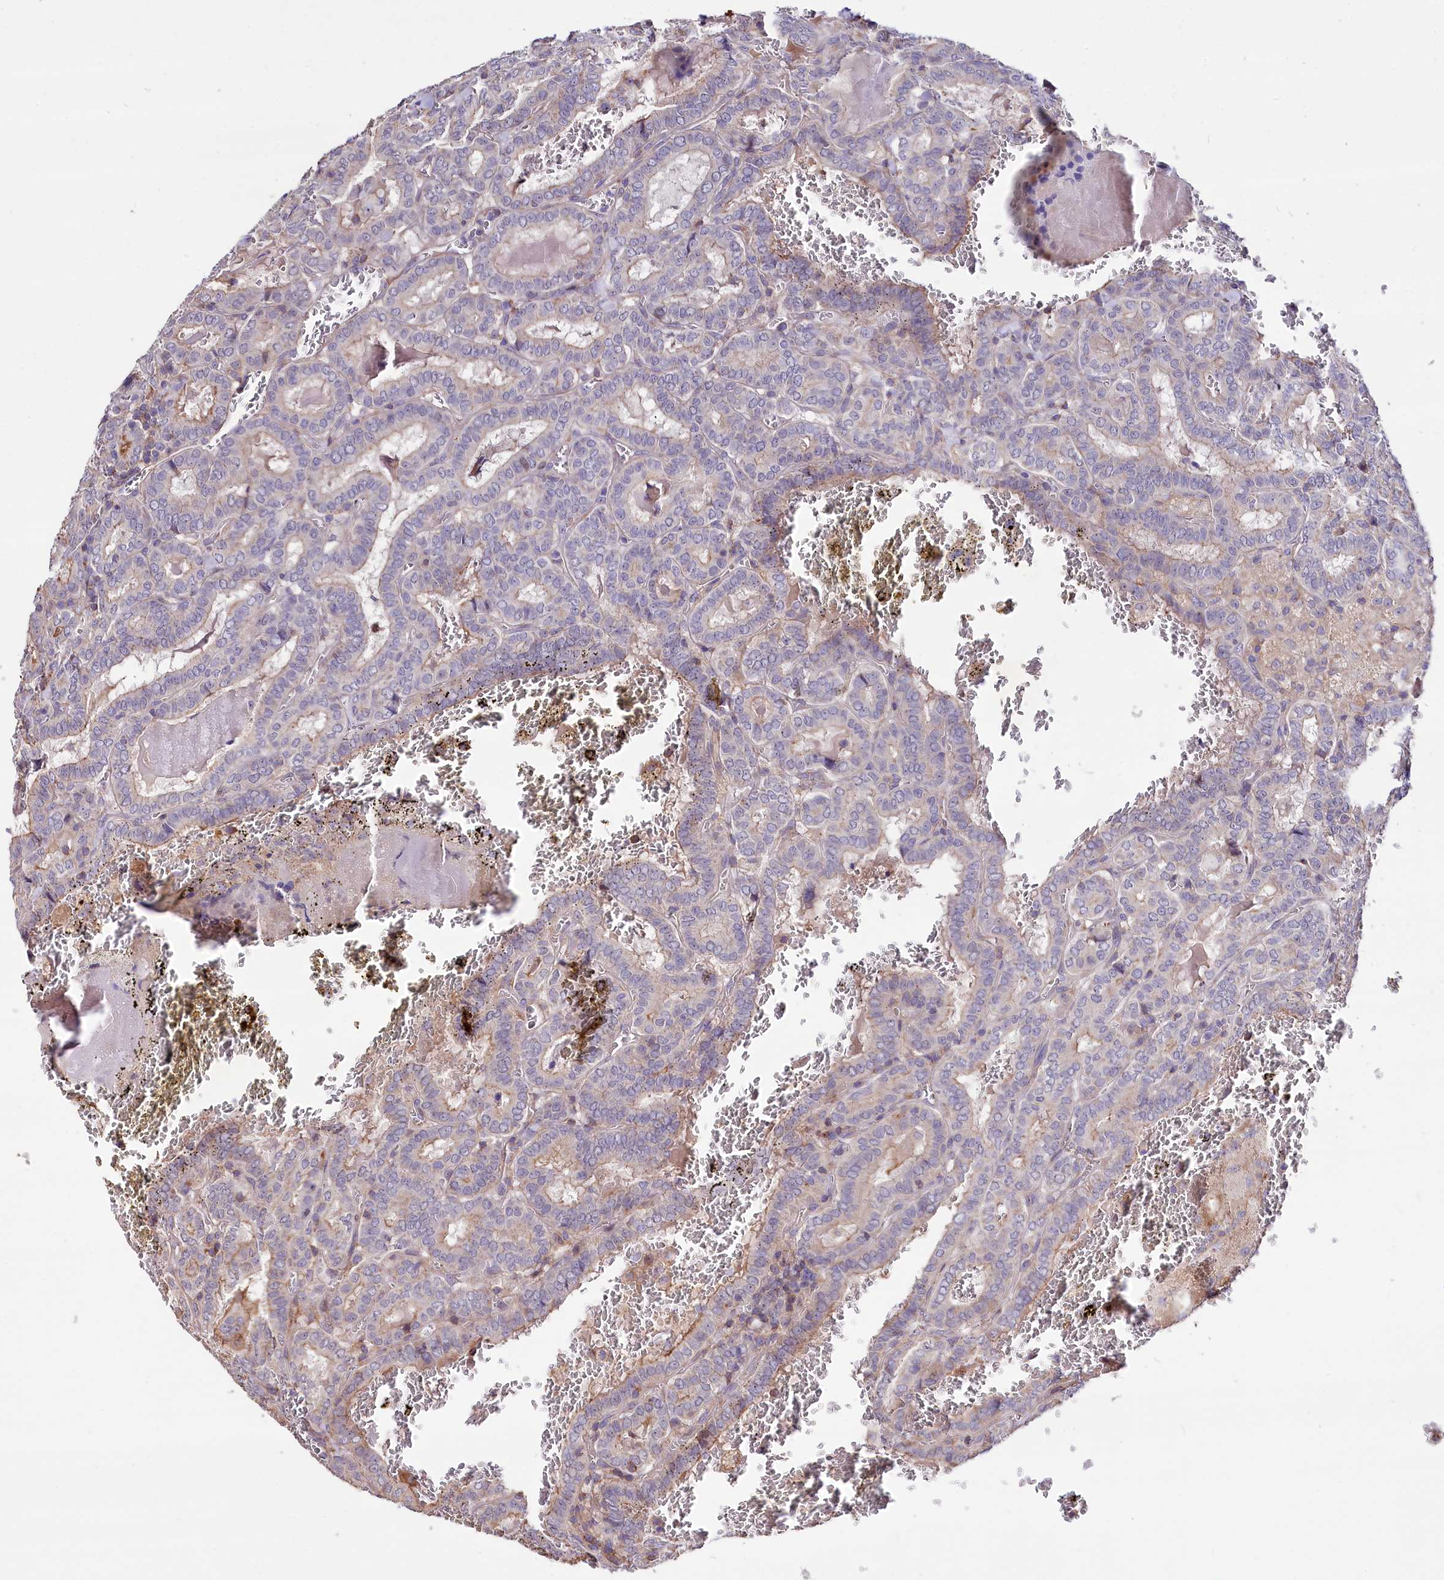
{"staining": {"intensity": "moderate", "quantity": "<25%", "location": "cytoplasmic/membranous"}, "tissue": "thyroid cancer", "cell_type": "Tumor cells", "image_type": "cancer", "snomed": [{"axis": "morphology", "description": "Papillary adenocarcinoma, NOS"}, {"axis": "topography", "description": "Thyroid gland"}], "caption": "Immunohistochemistry (IHC) of thyroid cancer (papillary adenocarcinoma) exhibits low levels of moderate cytoplasmic/membranous positivity in about <25% of tumor cells. Nuclei are stained in blue.", "gene": "RPUSD3", "patient": {"sex": "female", "age": 72}}